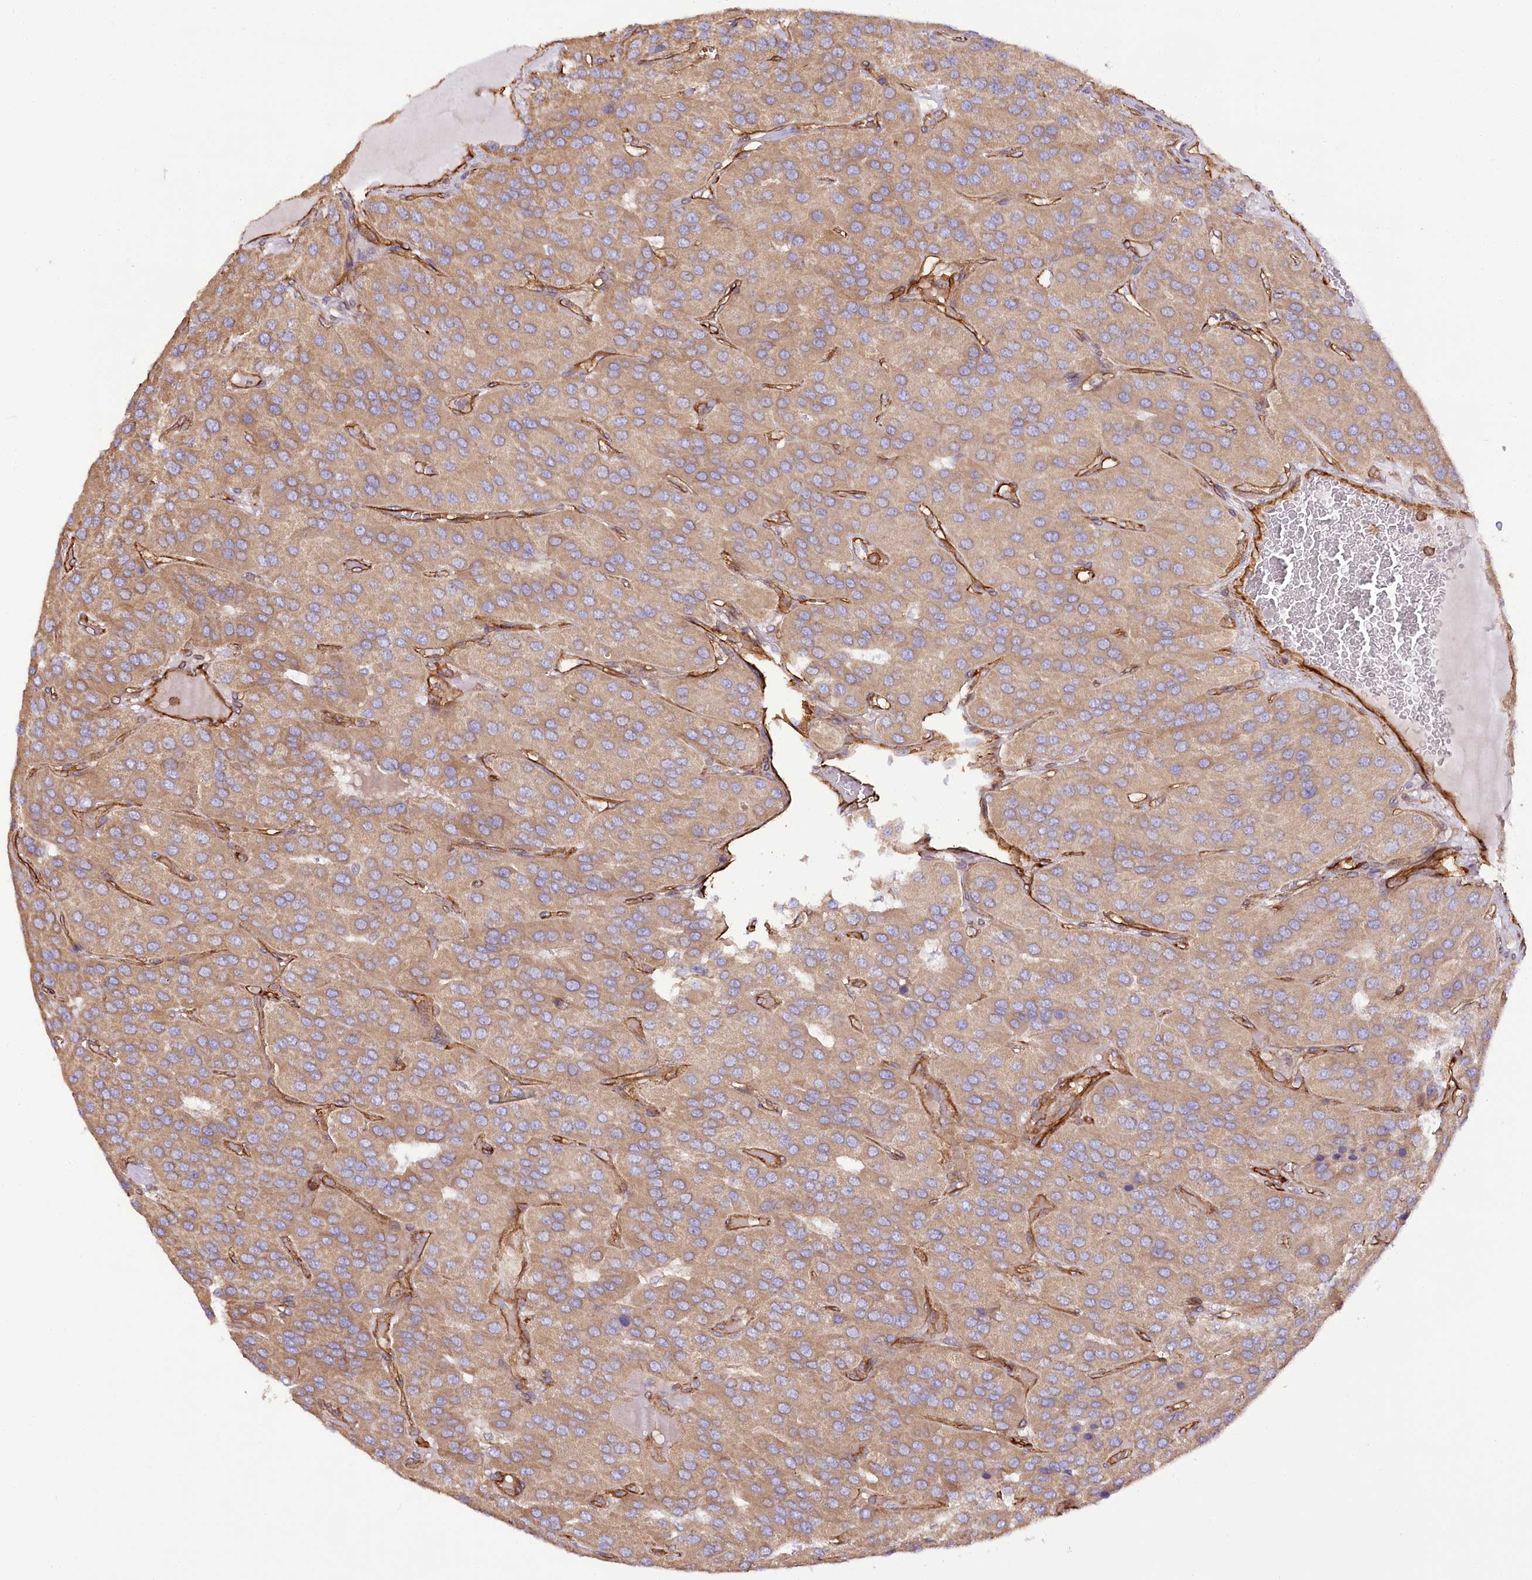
{"staining": {"intensity": "weak", "quantity": ">75%", "location": "cytoplasmic/membranous"}, "tissue": "parathyroid gland", "cell_type": "Glandular cells", "image_type": "normal", "snomed": [{"axis": "morphology", "description": "Normal tissue, NOS"}, {"axis": "morphology", "description": "Adenoma, NOS"}, {"axis": "topography", "description": "Parathyroid gland"}], "caption": "A high-resolution photomicrograph shows immunohistochemistry staining of benign parathyroid gland, which demonstrates weak cytoplasmic/membranous staining in about >75% of glandular cells. Nuclei are stained in blue.", "gene": "SYNPO2", "patient": {"sex": "female", "age": 86}}